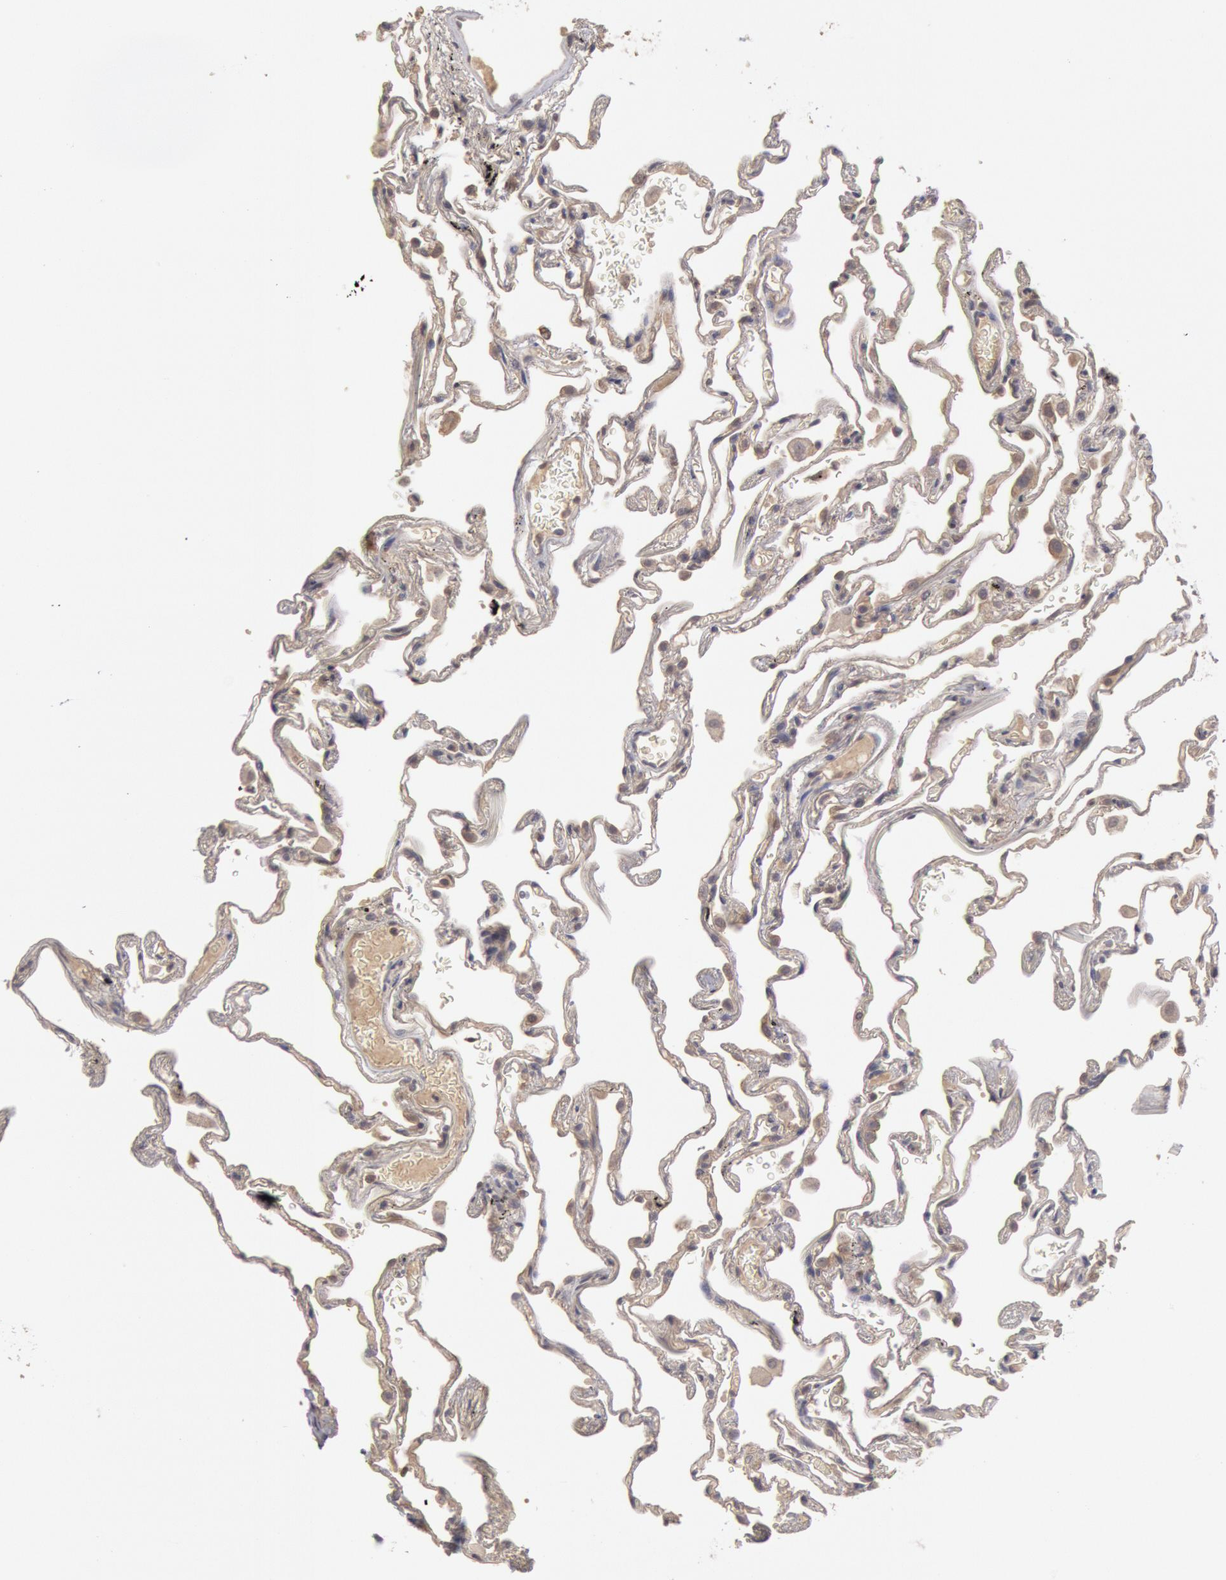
{"staining": {"intensity": "negative", "quantity": "none", "location": "none"}, "tissue": "lung", "cell_type": "Alveolar cells", "image_type": "normal", "snomed": [{"axis": "morphology", "description": "Normal tissue, NOS"}, {"axis": "morphology", "description": "Inflammation, NOS"}, {"axis": "topography", "description": "Lung"}], "caption": "Alveolar cells show no significant staining in normal lung.", "gene": "ZFP36L1", "patient": {"sex": "male", "age": 69}}